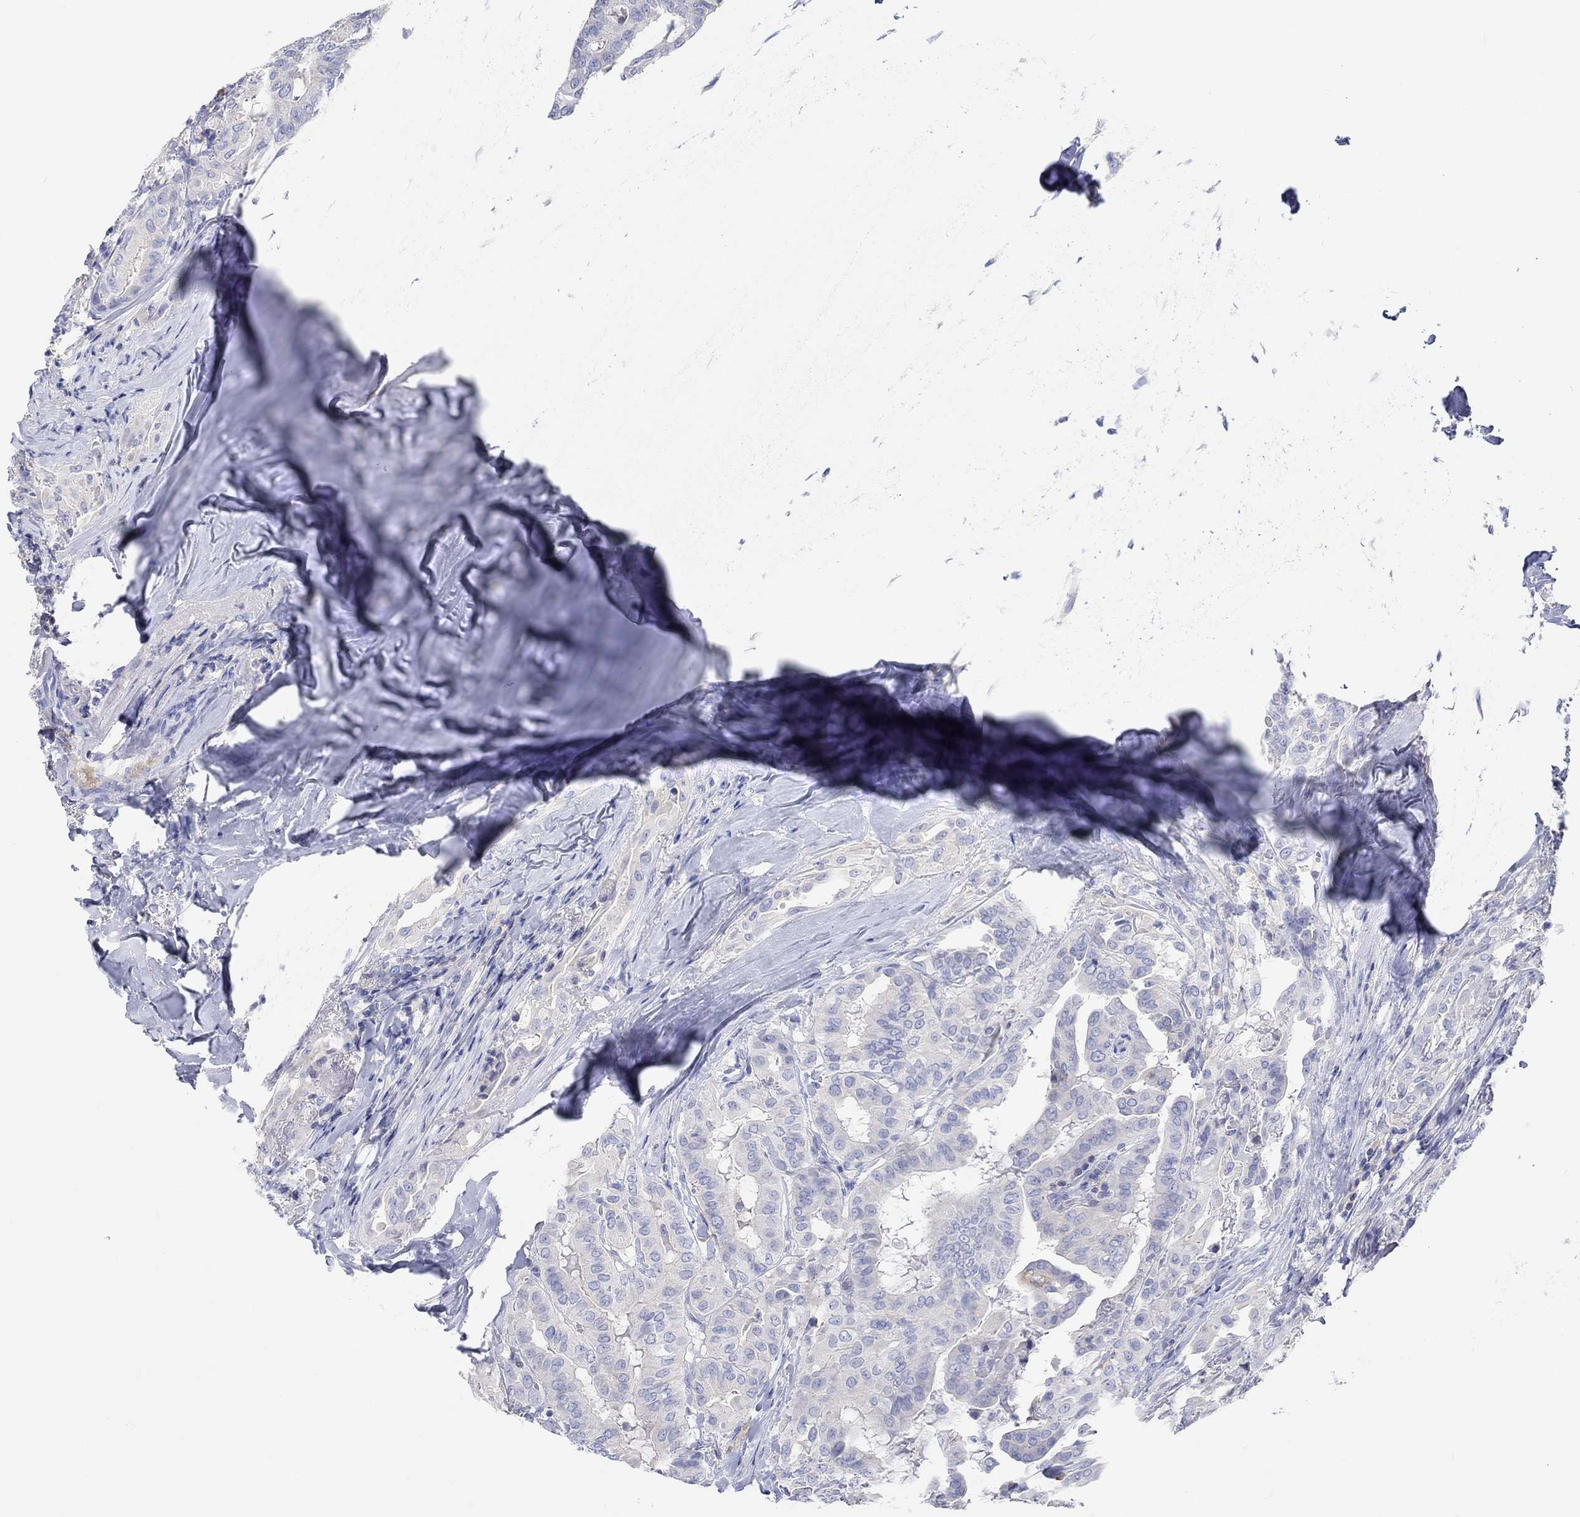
{"staining": {"intensity": "negative", "quantity": "none", "location": "none"}, "tissue": "thyroid cancer", "cell_type": "Tumor cells", "image_type": "cancer", "snomed": [{"axis": "morphology", "description": "Papillary adenocarcinoma, NOS"}, {"axis": "topography", "description": "Thyroid gland"}], "caption": "The histopathology image reveals no significant positivity in tumor cells of papillary adenocarcinoma (thyroid). The staining is performed using DAB (3,3'-diaminobenzidine) brown chromogen with nuclei counter-stained in using hematoxylin.", "gene": "GCM1", "patient": {"sex": "female", "age": 68}}